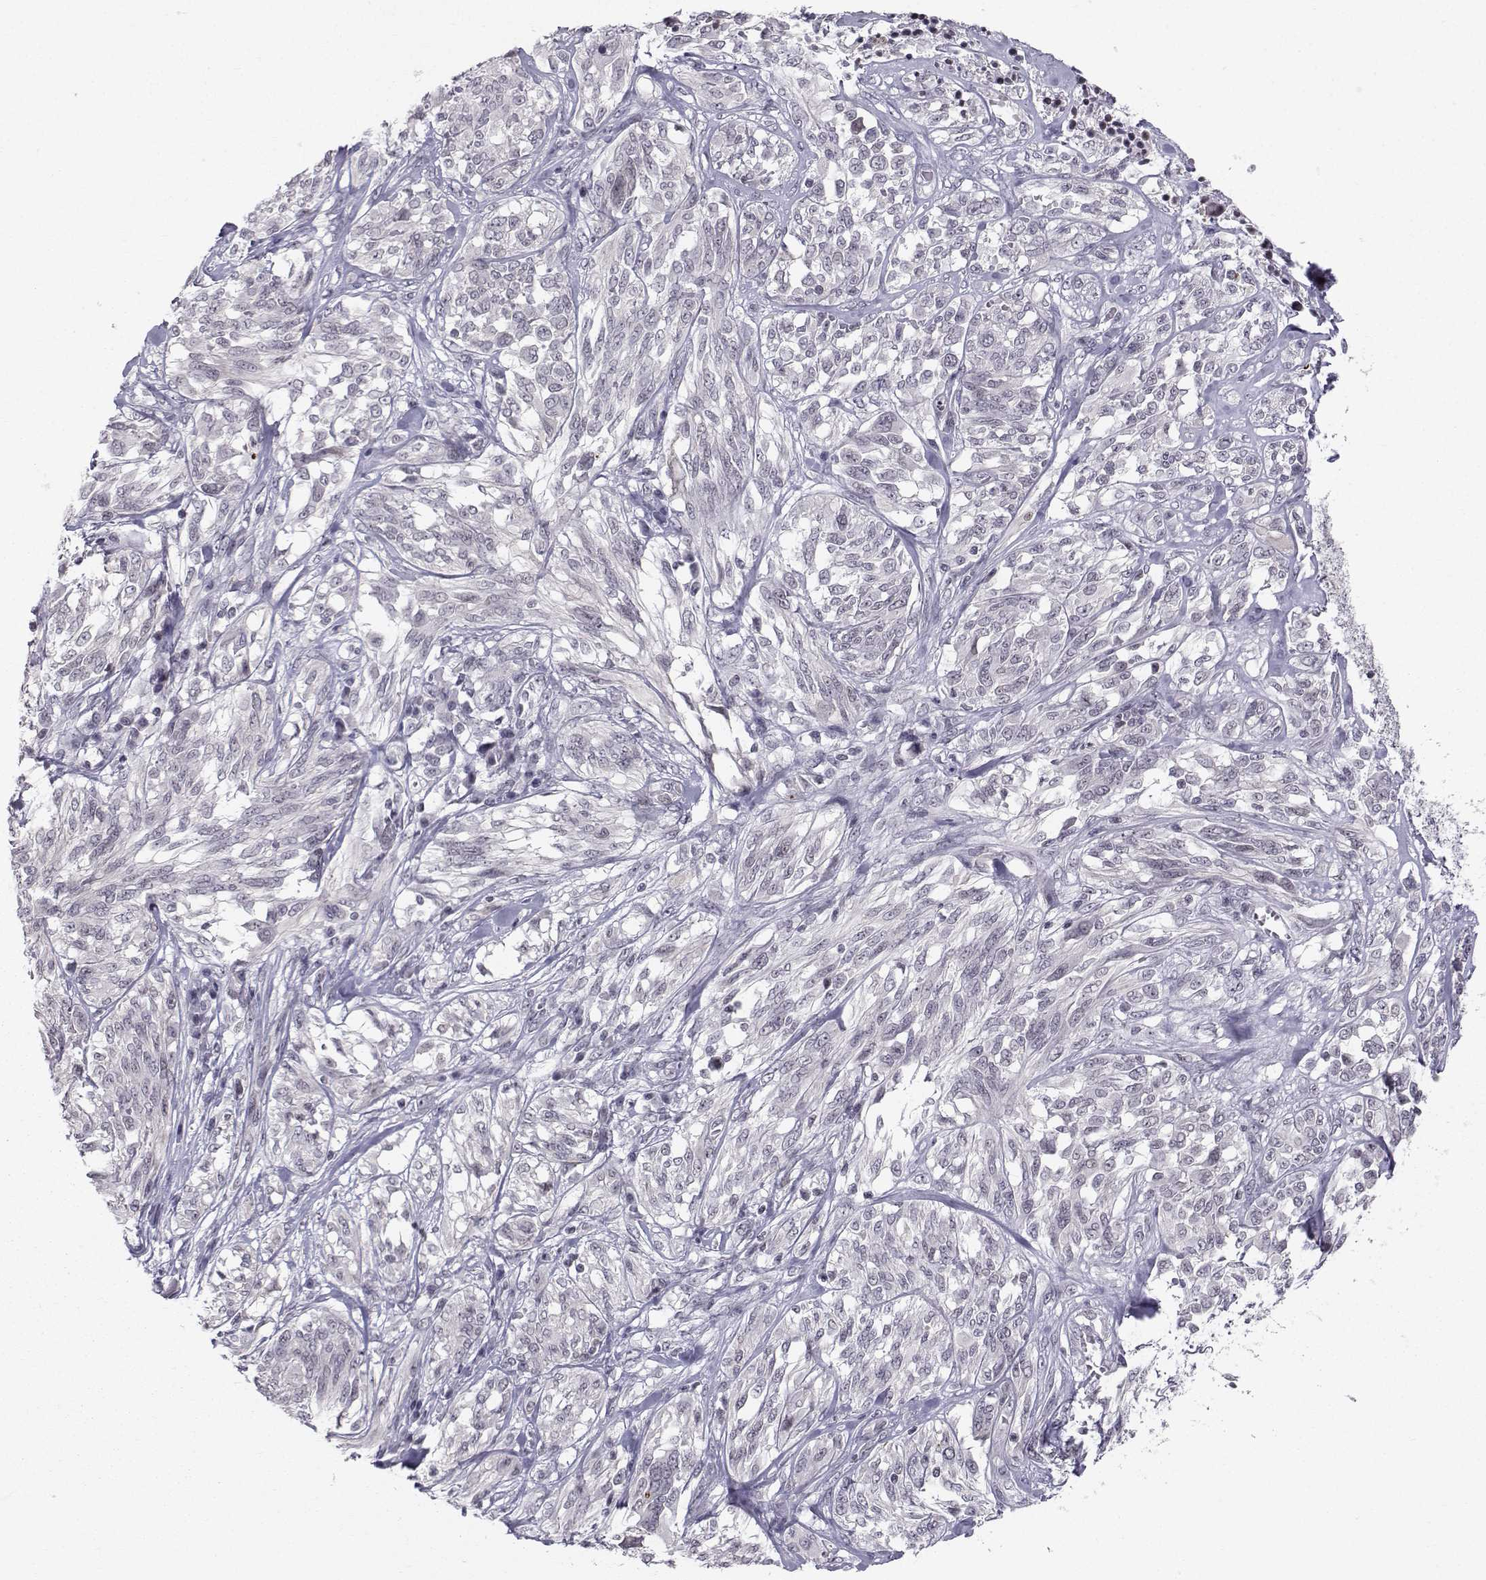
{"staining": {"intensity": "negative", "quantity": "none", "location": "none"}, "tissue": "melanoma", "cell_type": "Tumor cells", "image_type": "cancer", "snomed": [{"axis": "morphology", "description": "Malignant melanoma, NOS"}, {"axis": "topography", "description": "Skin"}], "caption": "Human melanoma stained for a protein using immunohistochemistry exhibits no staining in tumor cells.", "gene": "MARCHF4", "patient": {"sex": "female", "age": 91}}